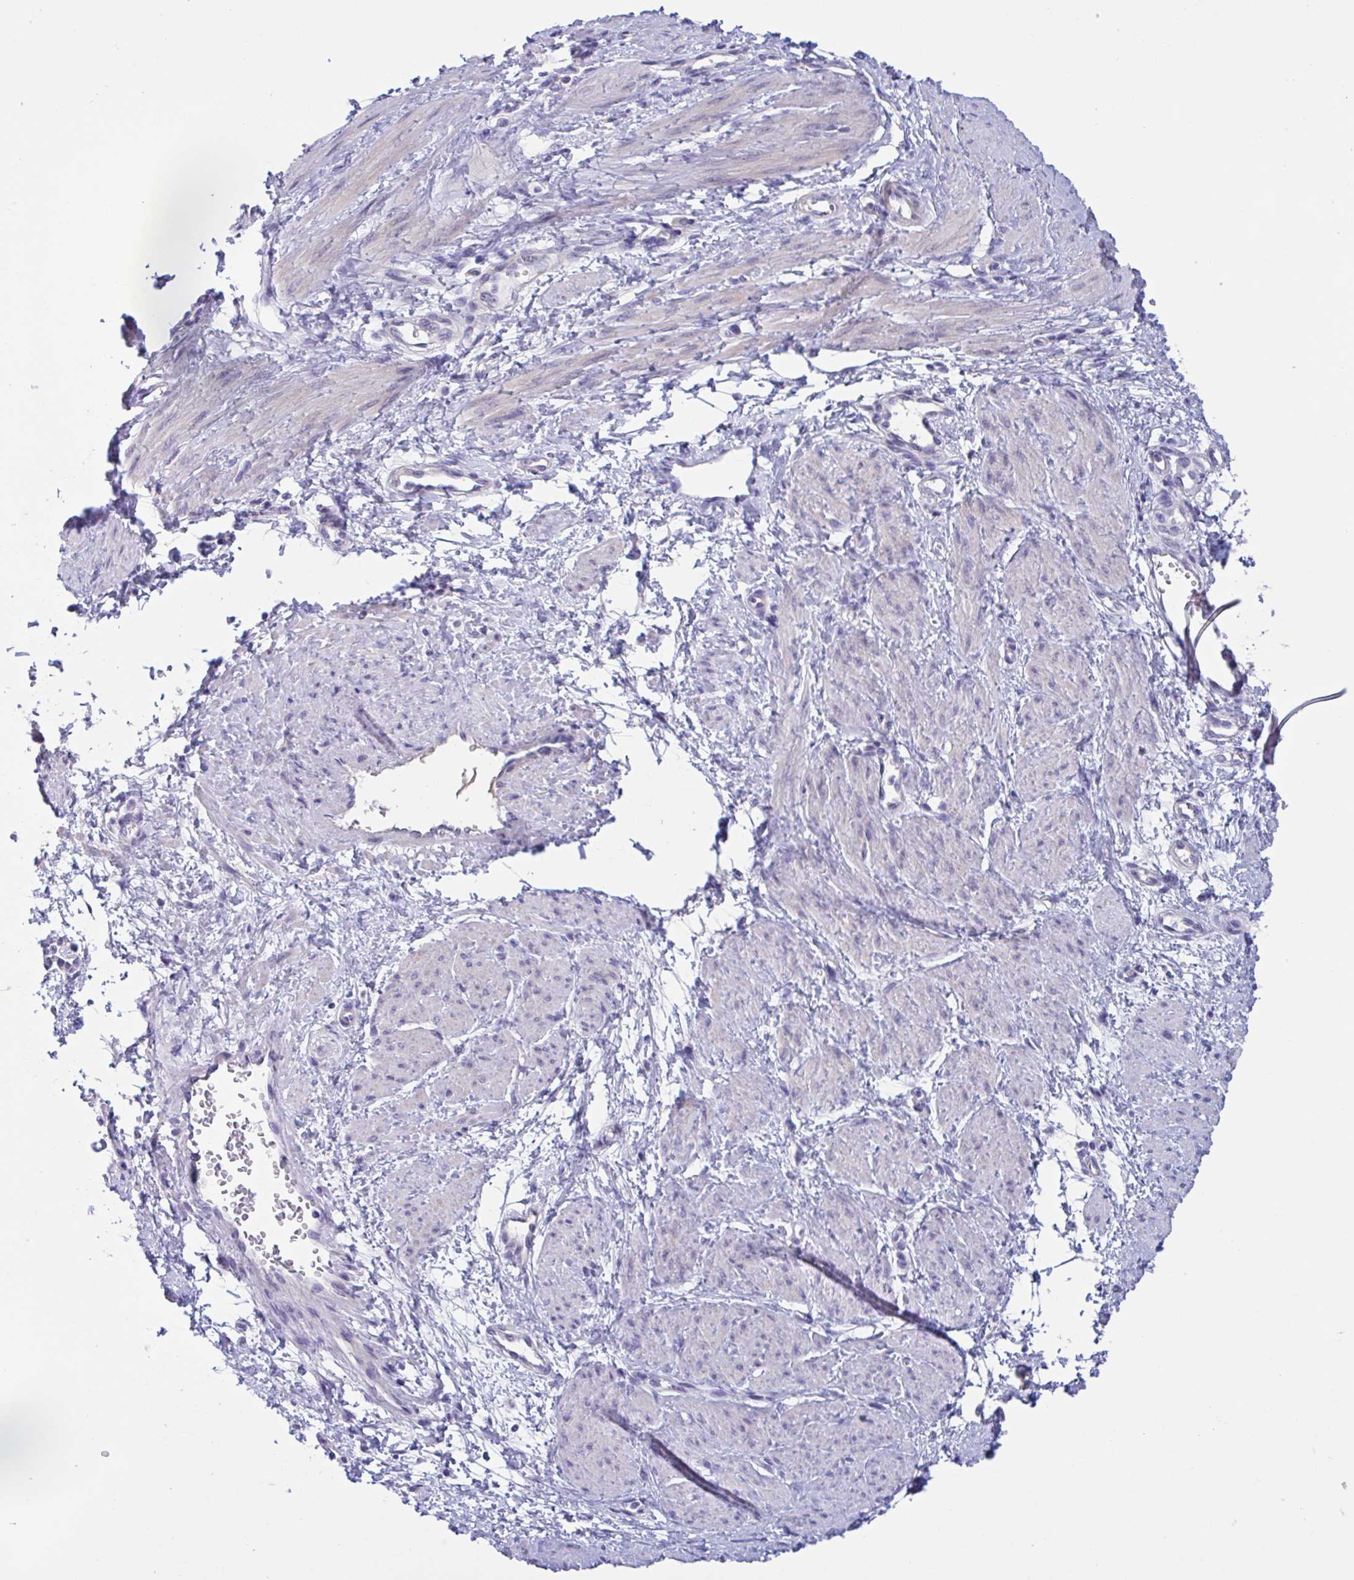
{"staining": {"intensity": "negative", "quantity": "none", "location": "none"}, "tissue": "smooth muscle", "cell_type": "Smooth muscle cells", "image_type": "normal", "snomed": [{"axis": "morphology", "description": "Normal tissue, NOS"}, {"axis": "topography", "description": "Smooth muscle"}, {"axis": "topography", "description": "Uterus"}], "caption": "The micrograph displays no staining of smooth muscle cells in unremarkable smooth muscle. (Brightfield microscopy of DAB (3,3'-diaminobenzidine) immunohistochemistry (IHC) at high magnification).", "gene": "MS4A14", "patient": {"sex": "female", "age": 39}}